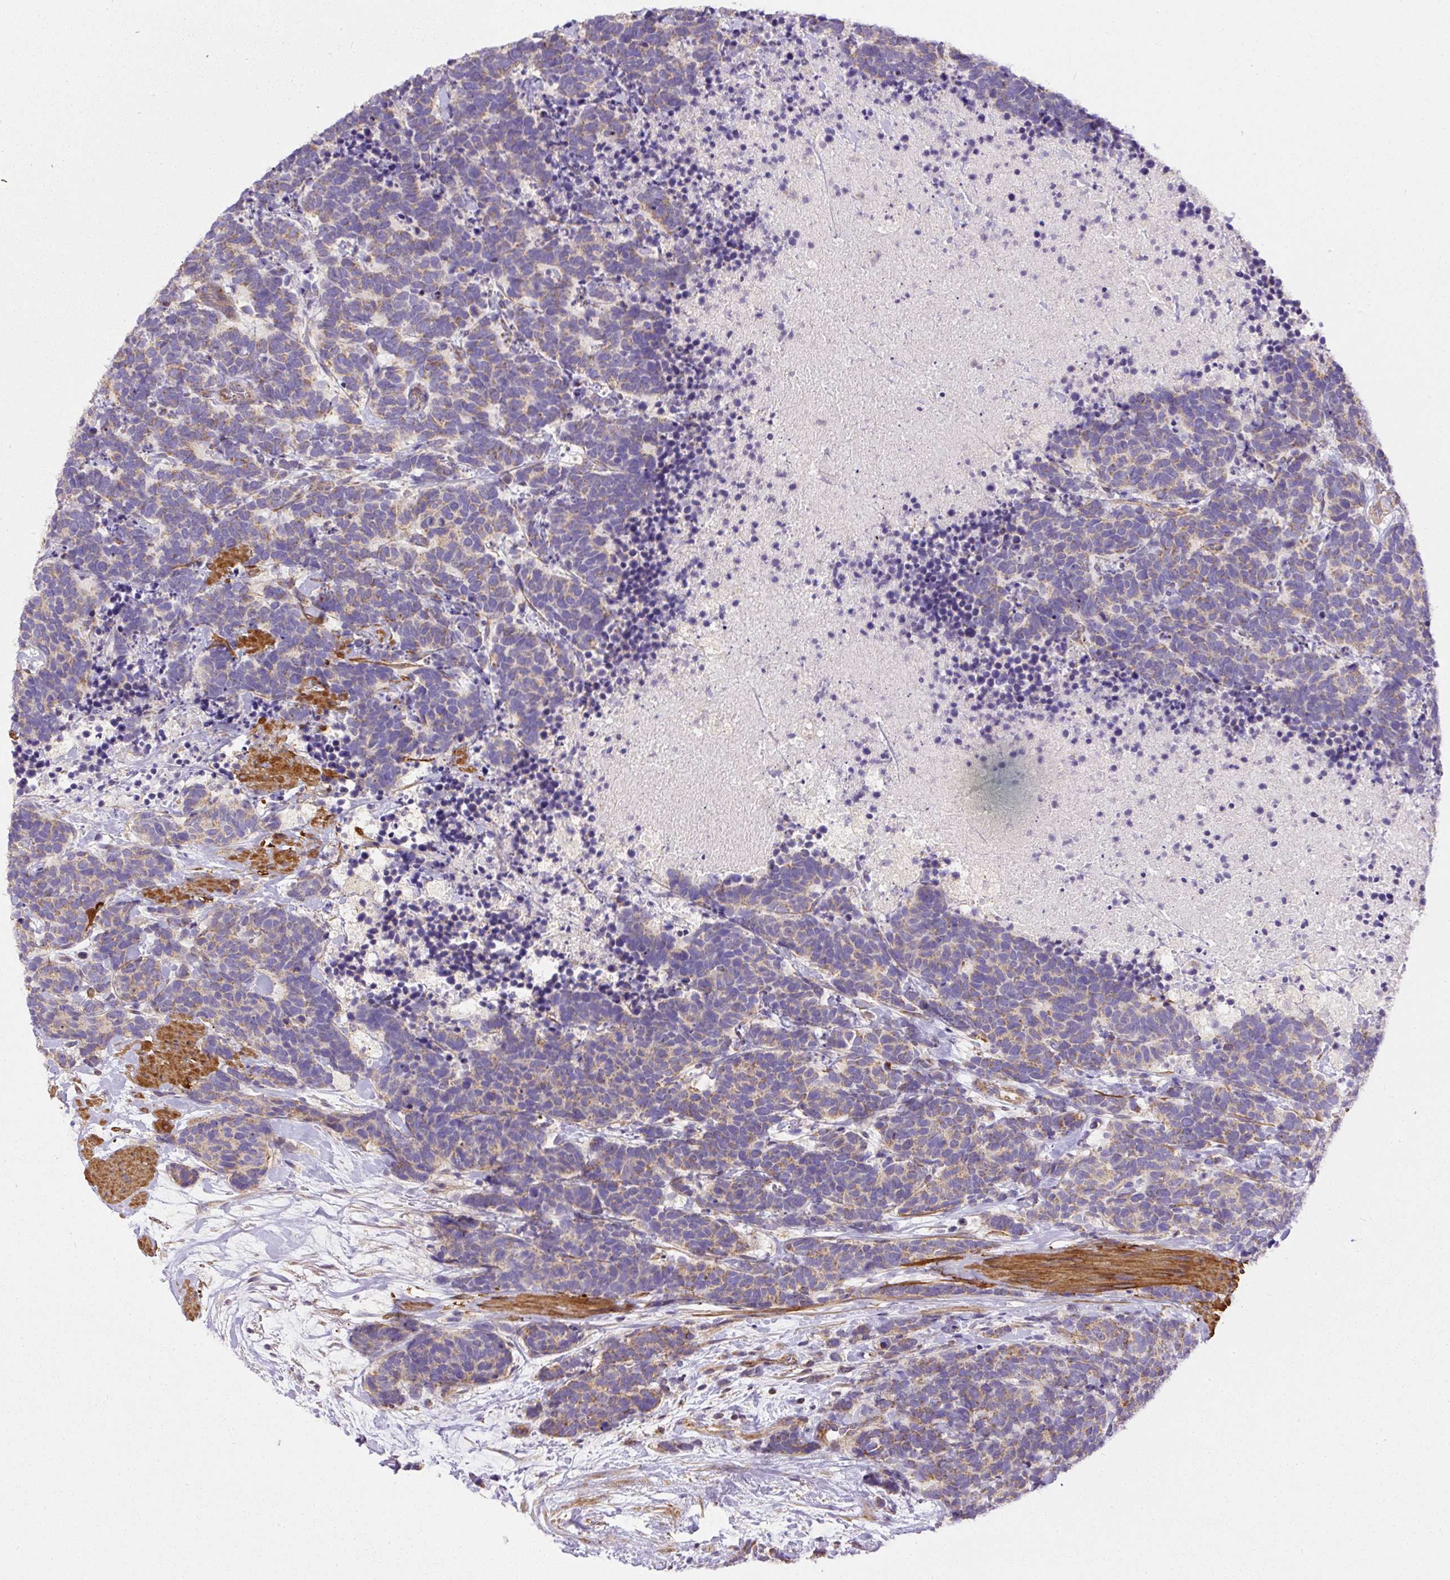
{"staining": {"intensity": "weak", "quantity": ">75%", "location": "cytoplasmic/membranous"}, "tissue": "carcinoid", "cell_type": "Tumor cells", "image_type": "cancer", "snomed": [{"axis": "morphology", "description": "Carcinoma, NOS"}, {"axis": "morphology", "description": "Carcinoid, malignant, NOS"}, {"axis": "topography", "description": "Prostate"}], "caption": "Tumor cells exhibit weak cytoplasmic/membranous positivity in approximately >75% of cells in carcinoid.", "gene": "NDUFAF2", "patient": {"sex": "male", "age": 57}}